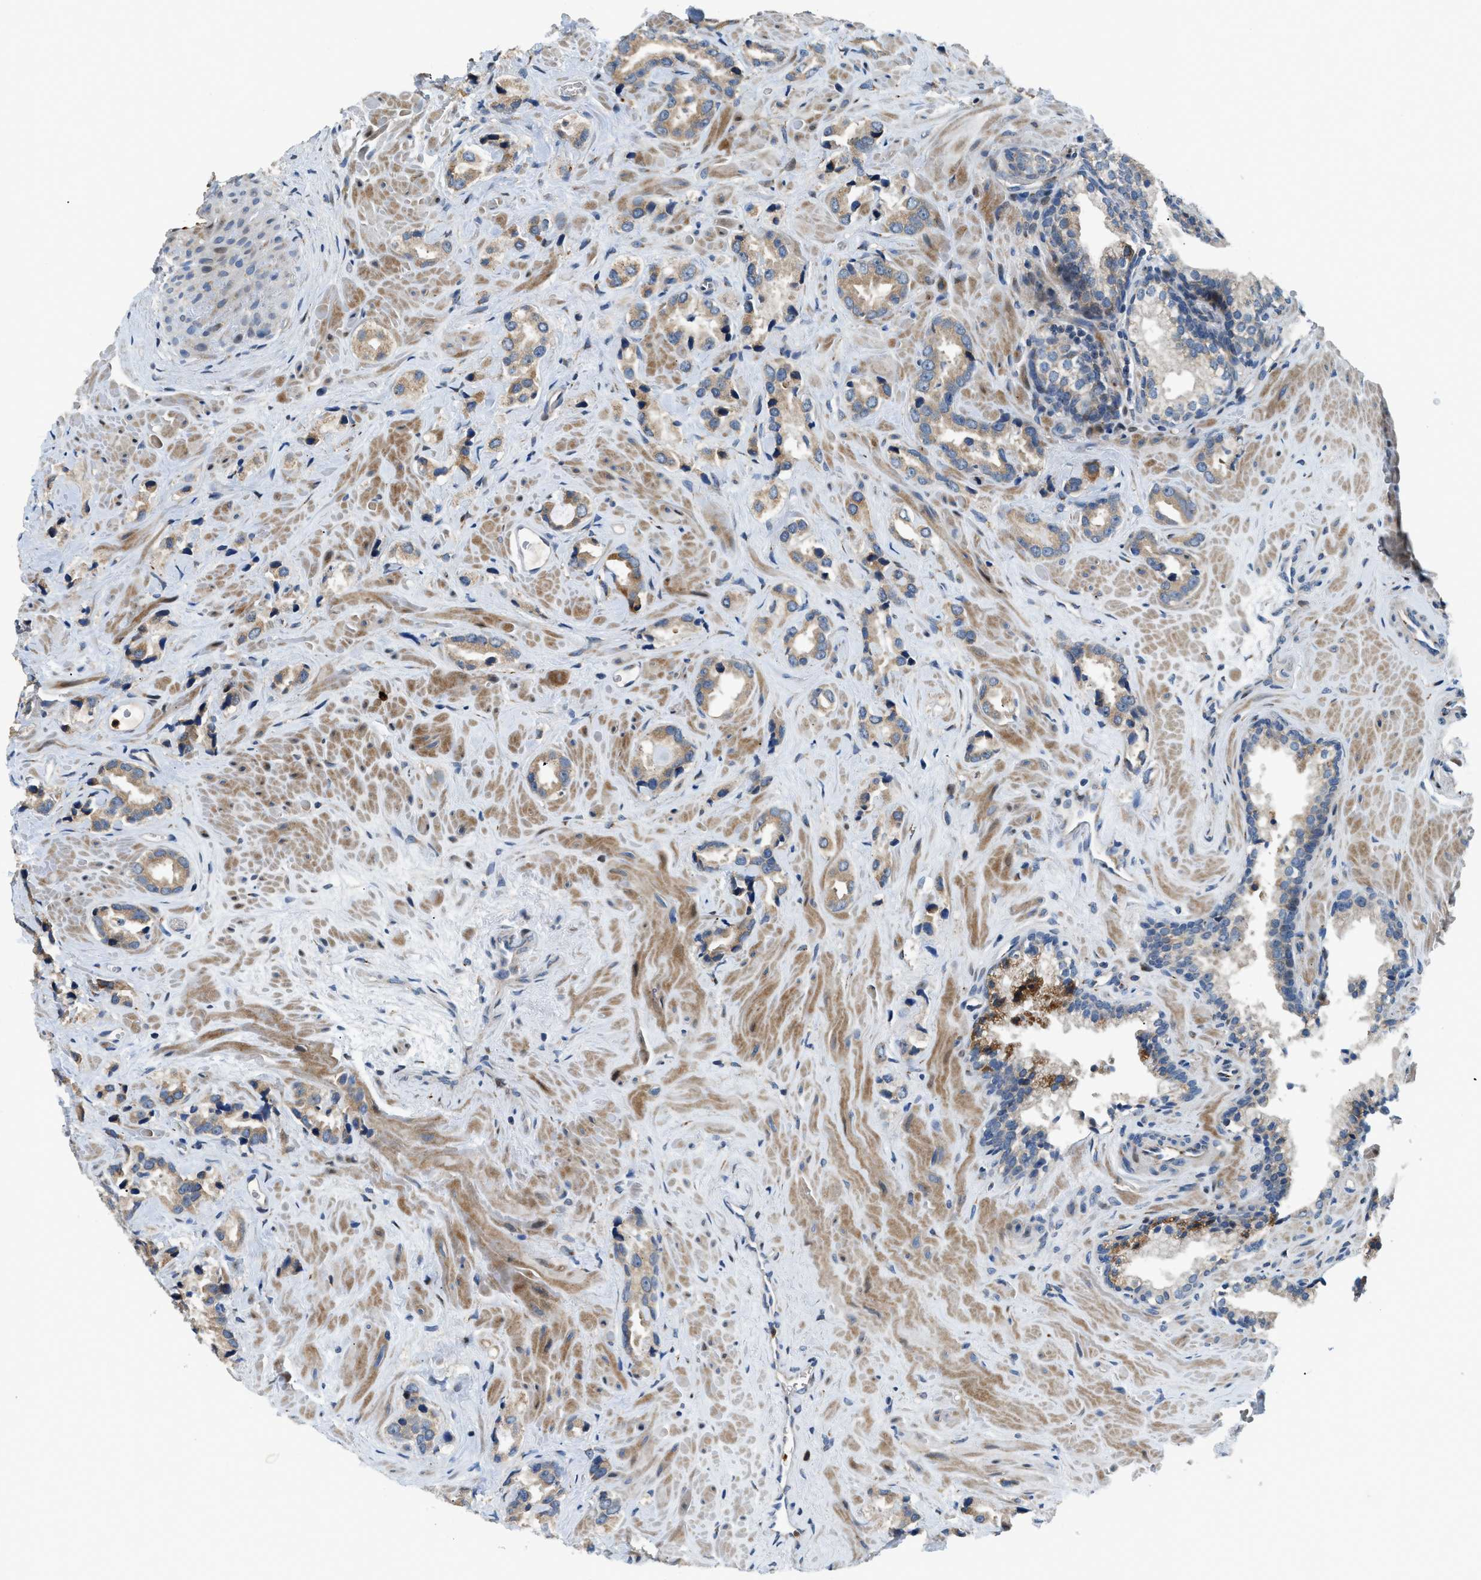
{"staining": {"intensity": "moderate", "quantity": ">75%", "location": "cytoplasmic/membranous"}, "tissue": "prostate cancer", "cell_type": "Tumor cells", "image_type": "cancer", "snomed": [{"axis": "morphology", "description": "Adenocarcinoma, High grade"}, {"axis": "topography", "description": "Prostate"}], "caption": "Human high-grade adenocarcinoma (prostate) stained for a protein (brown) shows moderate cytoplasmic/membranous positive staining in about >75% of tumor cells.", "gene": "FUT8", "patient": {"sex": "male", "age": 64}}